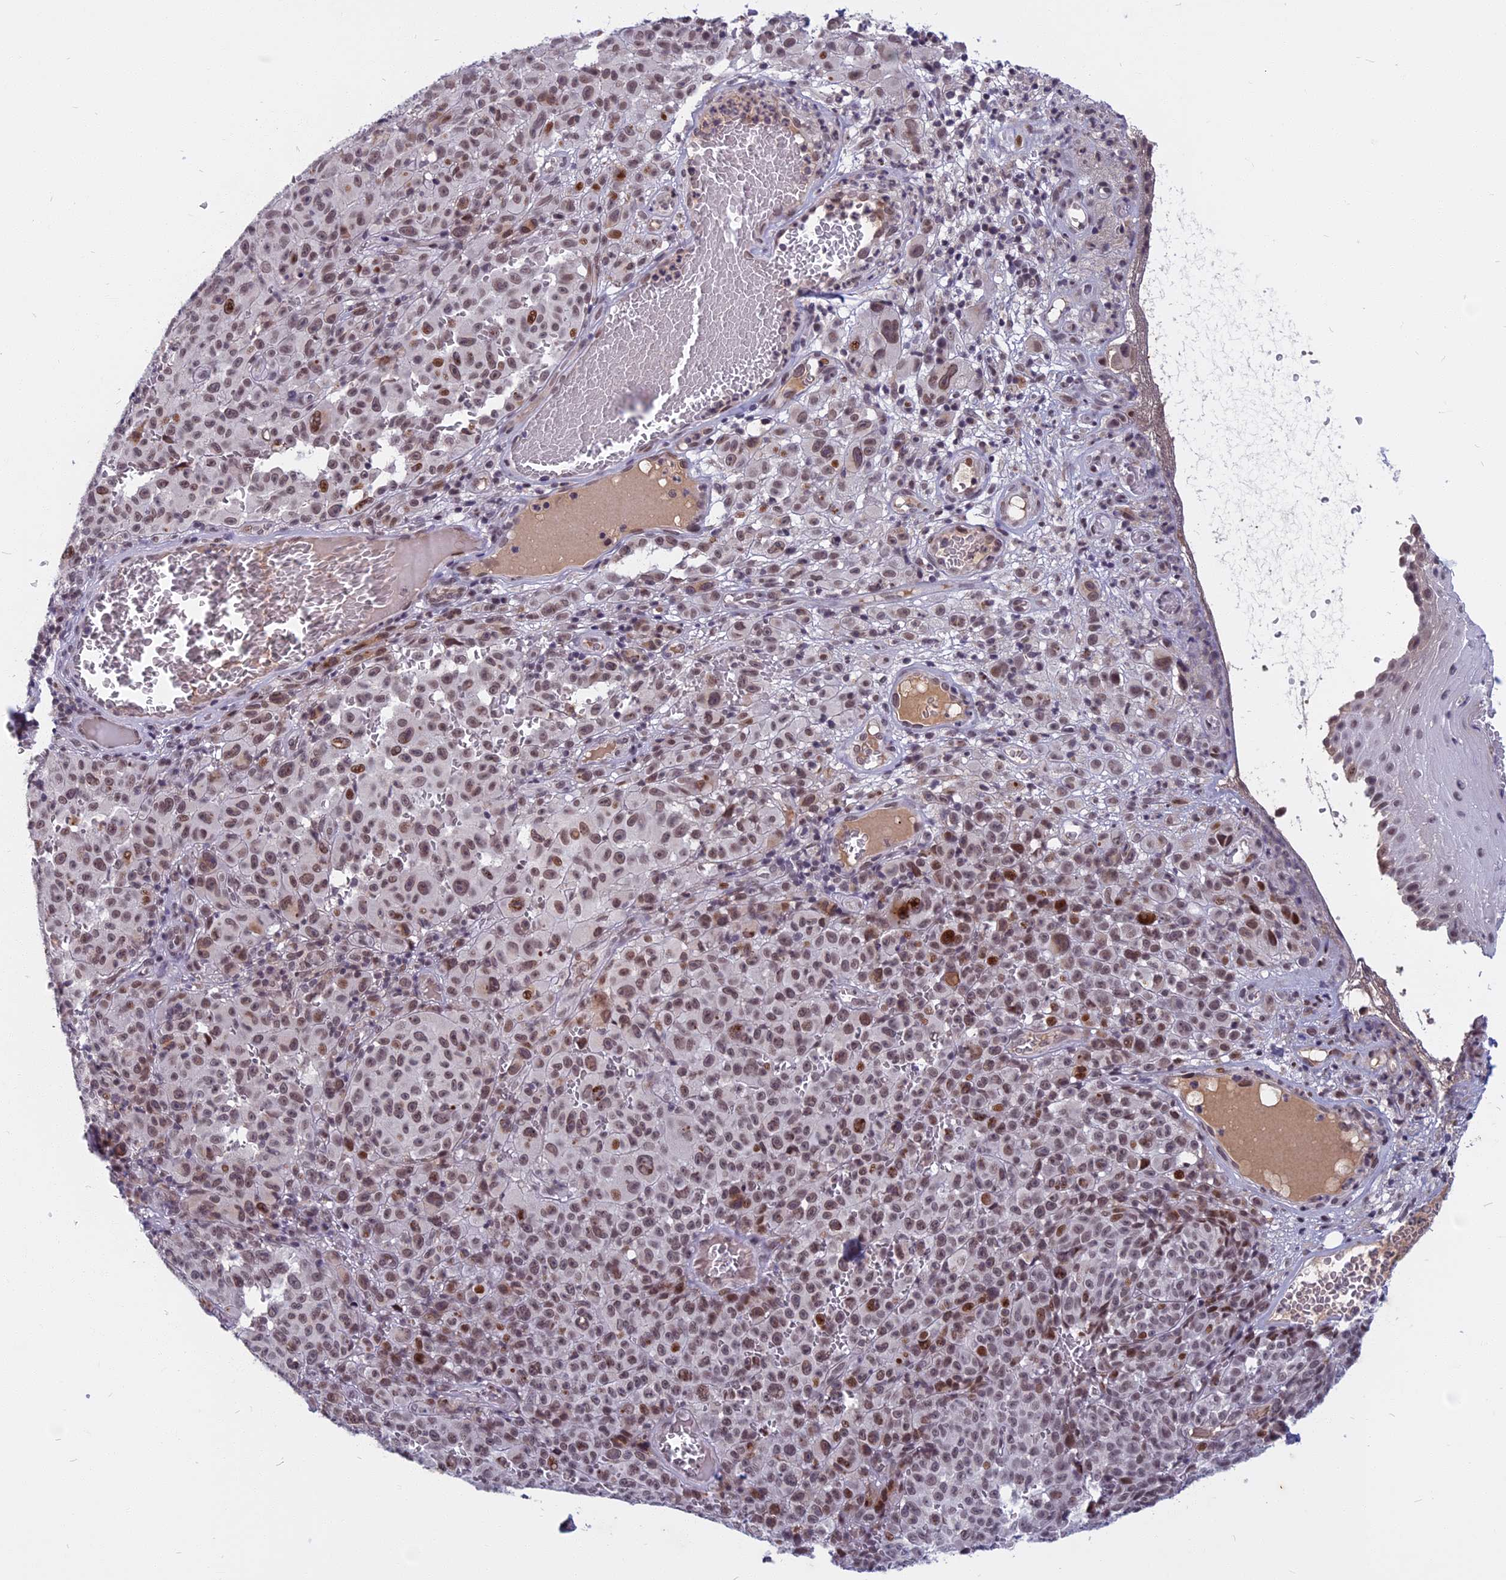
{"staining": {"intensity": "weak", "quantity": ">75%", "location": "nuclear"}, "tissue": "melanoma", "cell_type": "Tumor cells", "image_type": "cancer", "snomed": [{"axis": "morphology", "description": "Malignant melanoma, NOS"}, {"axis": "topography", "description": "Skin"}], "caption": "Immunohistochemistry (IHC) staining of melanoma, which reveals low levels of weak nuclear expression in approximately >75% of tumor cells indicating weak nuclear protein staining. The staining was performed using DAB (3,3'-diaminobenzidine) (brown) for protein detection and nuclei were counterstained in hematoxylin (blue).", "gene": "CDC7", "patient": {"sex": "female", "age": 82}}